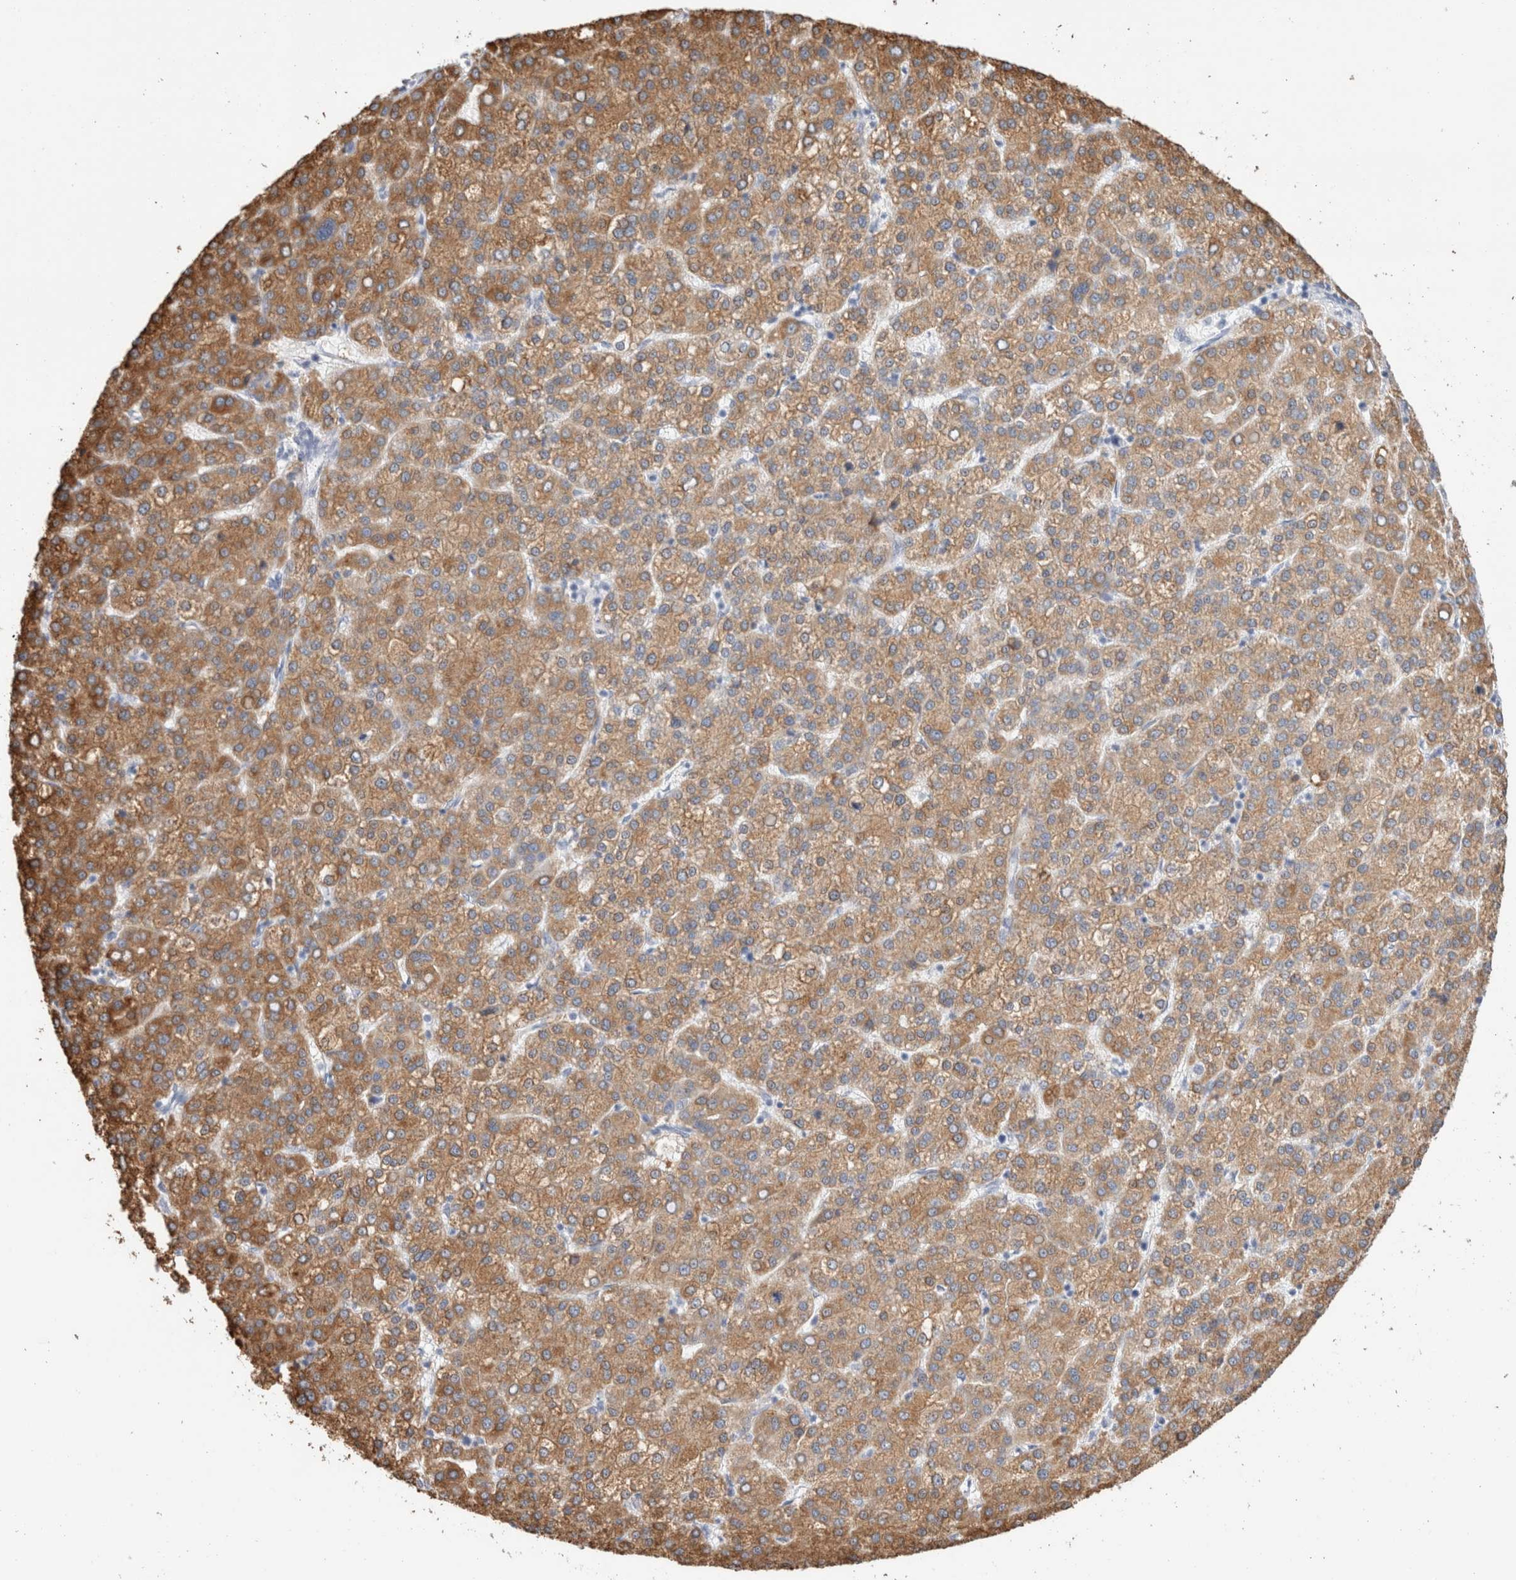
{"staining": {"intensity": "moderate", "quantity": ">75%", "location": "cytoplasmic/membranous"}, "tissue": "liver cancer", "cell_type": "Tumor cells", "image_type": "cancer", "snomed": [{"axis": "morphology", "description": "Carcinoma, Hepatocellular, NOS"}, {"axis": "topography", "description": "Liver"}], "caption": "Immunohistochemical staining of liver cancer (hepatocellular carcinoma) displays medium levels of moderate cytoplasmic/membranous positivity in about >75% of tumor cells. (Stains: DAB (3,3'-diaminobenzidine) in brown, nuclei in blue, Microscopy: brightfield microscopy at high magnification).", "gene": "MUC15", "patient": {"sex": "female", "age": 58}}